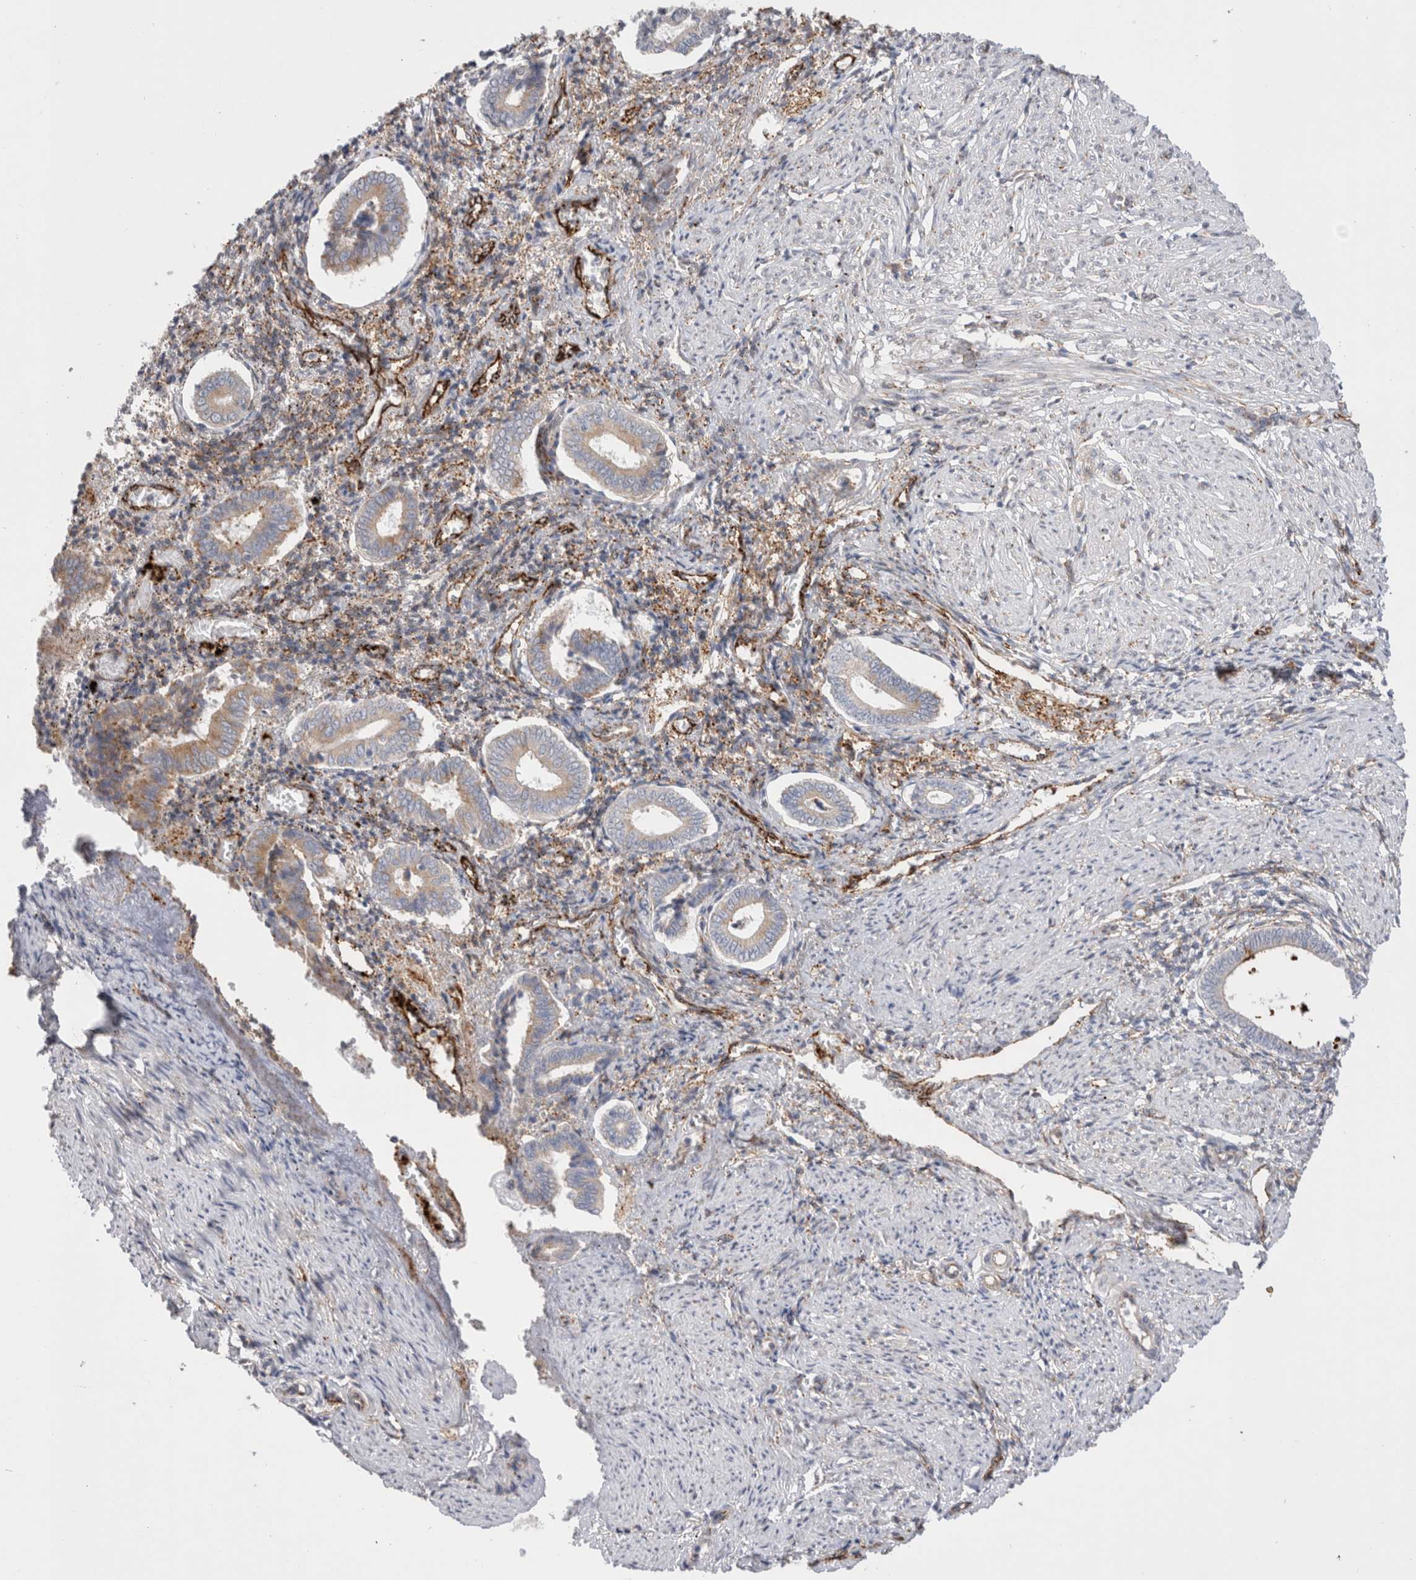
{"staining": {"intensity": "moderate", "quantity": "<25%", "location": "cytoplasmic/membranous"}, "tissue": "endometrium", "cell_type": "Cells in endometrial stroma", "image_type": "normal", "snomed": [{"axis": "morphology", "description": "Normal tissue, NOS"}, {"axis": "topography", "description": "Endometrium"}], "caption": "This photomicrograph displays normal endometrium stained with immunohistochemistry (IHC) to label a protein in brown. The cytoplasmic/membranous of cells in endometrial stroma show moderate positivity for the protein. Nuclei are counter-stained blue.", "gene": "CNPY4", "patient": {"sex": "female", "age": 42}}